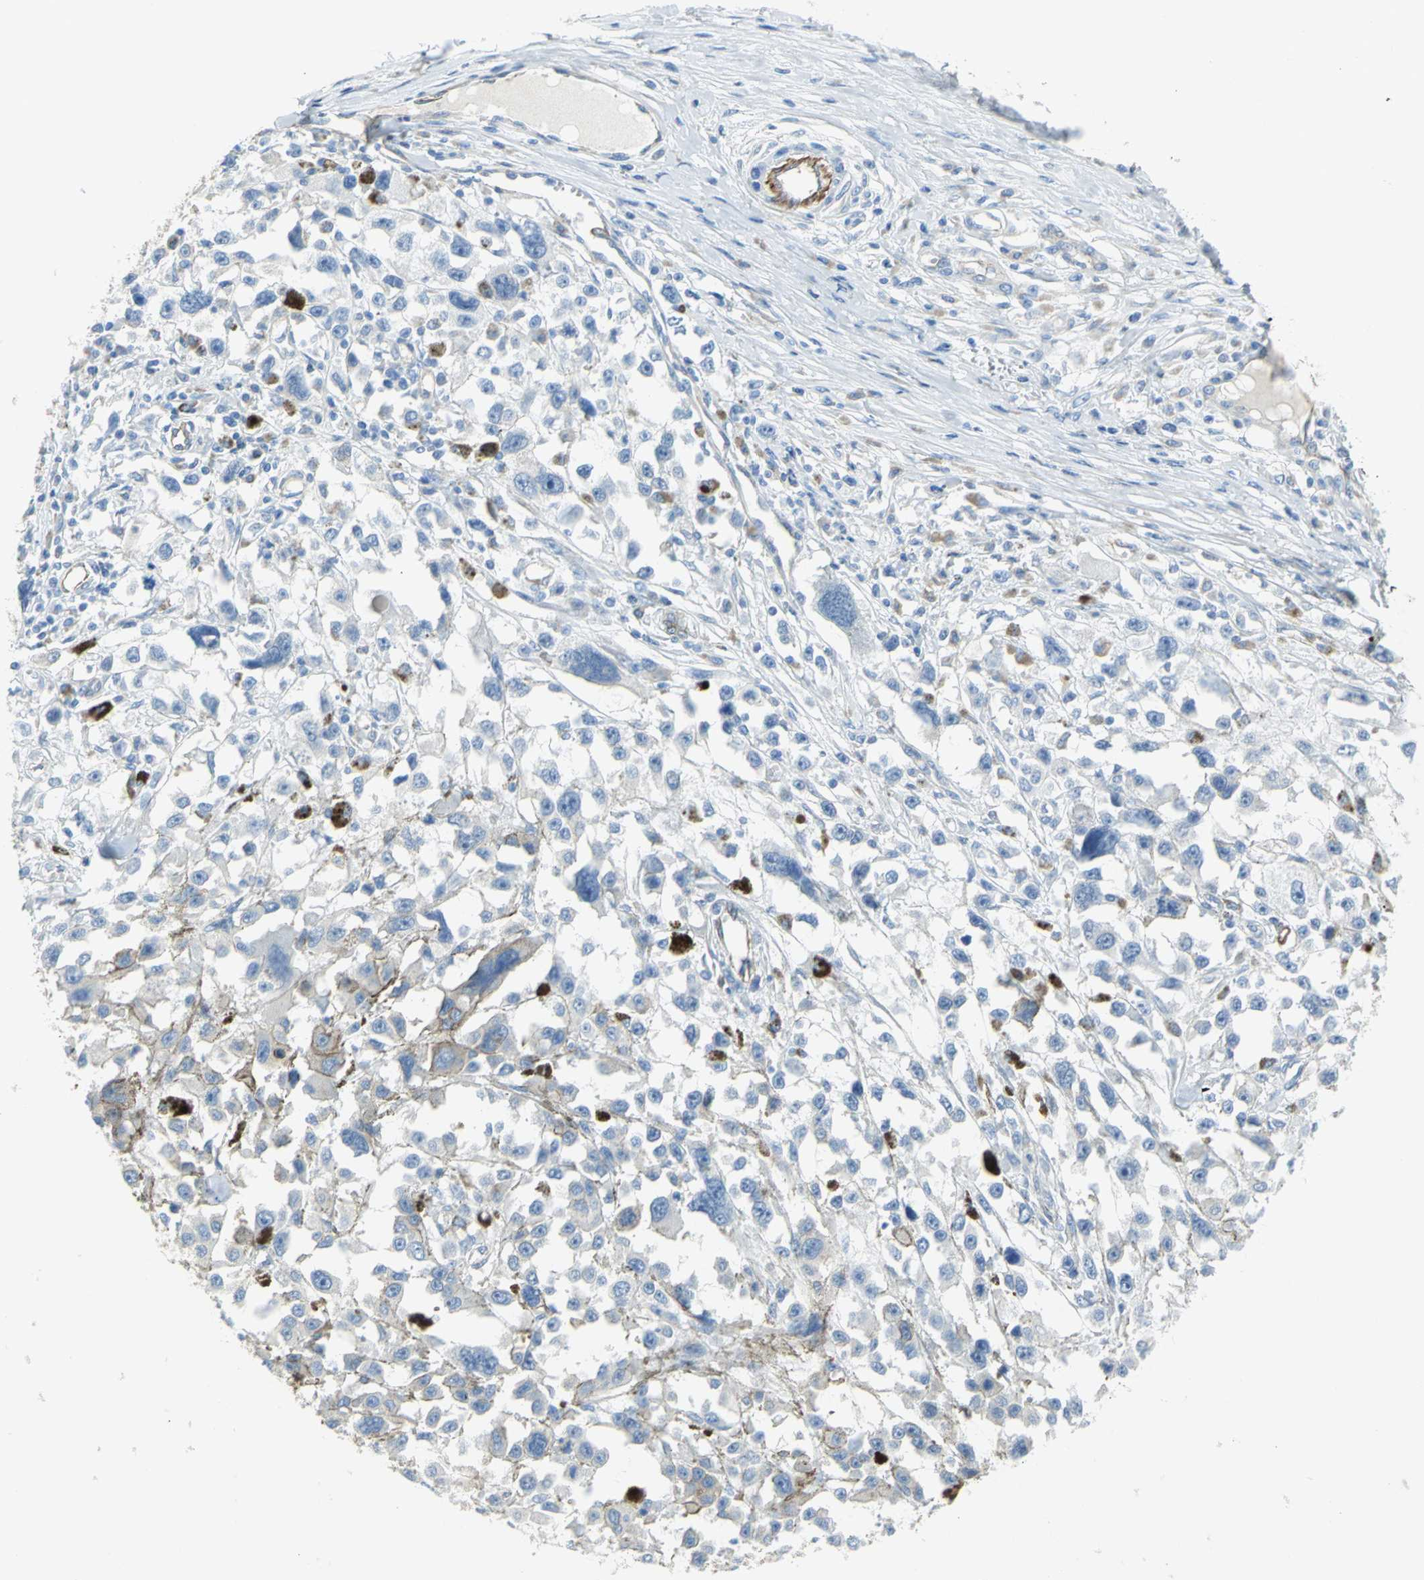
{"staining": {"intensity": "negative", "quantity": "none", "location": "none"}, "tissue": "melanoma", "cell_type": "Tumor cells", "image_type": "cancer", "snomed": [{"axis": "morphology", "description": "Malignant melanoma, Metastatic site"}, {"axis": "topography", "description": "Lymph node"}], "caption": "Tumor cells show no significant protein positivity in melanoma. The staining is performed using DAB brown chromogen with nuclei counter-stained in using hematoxylin.", "gene": "FLNB", "patient": {"sex": "male", "age": 59}}